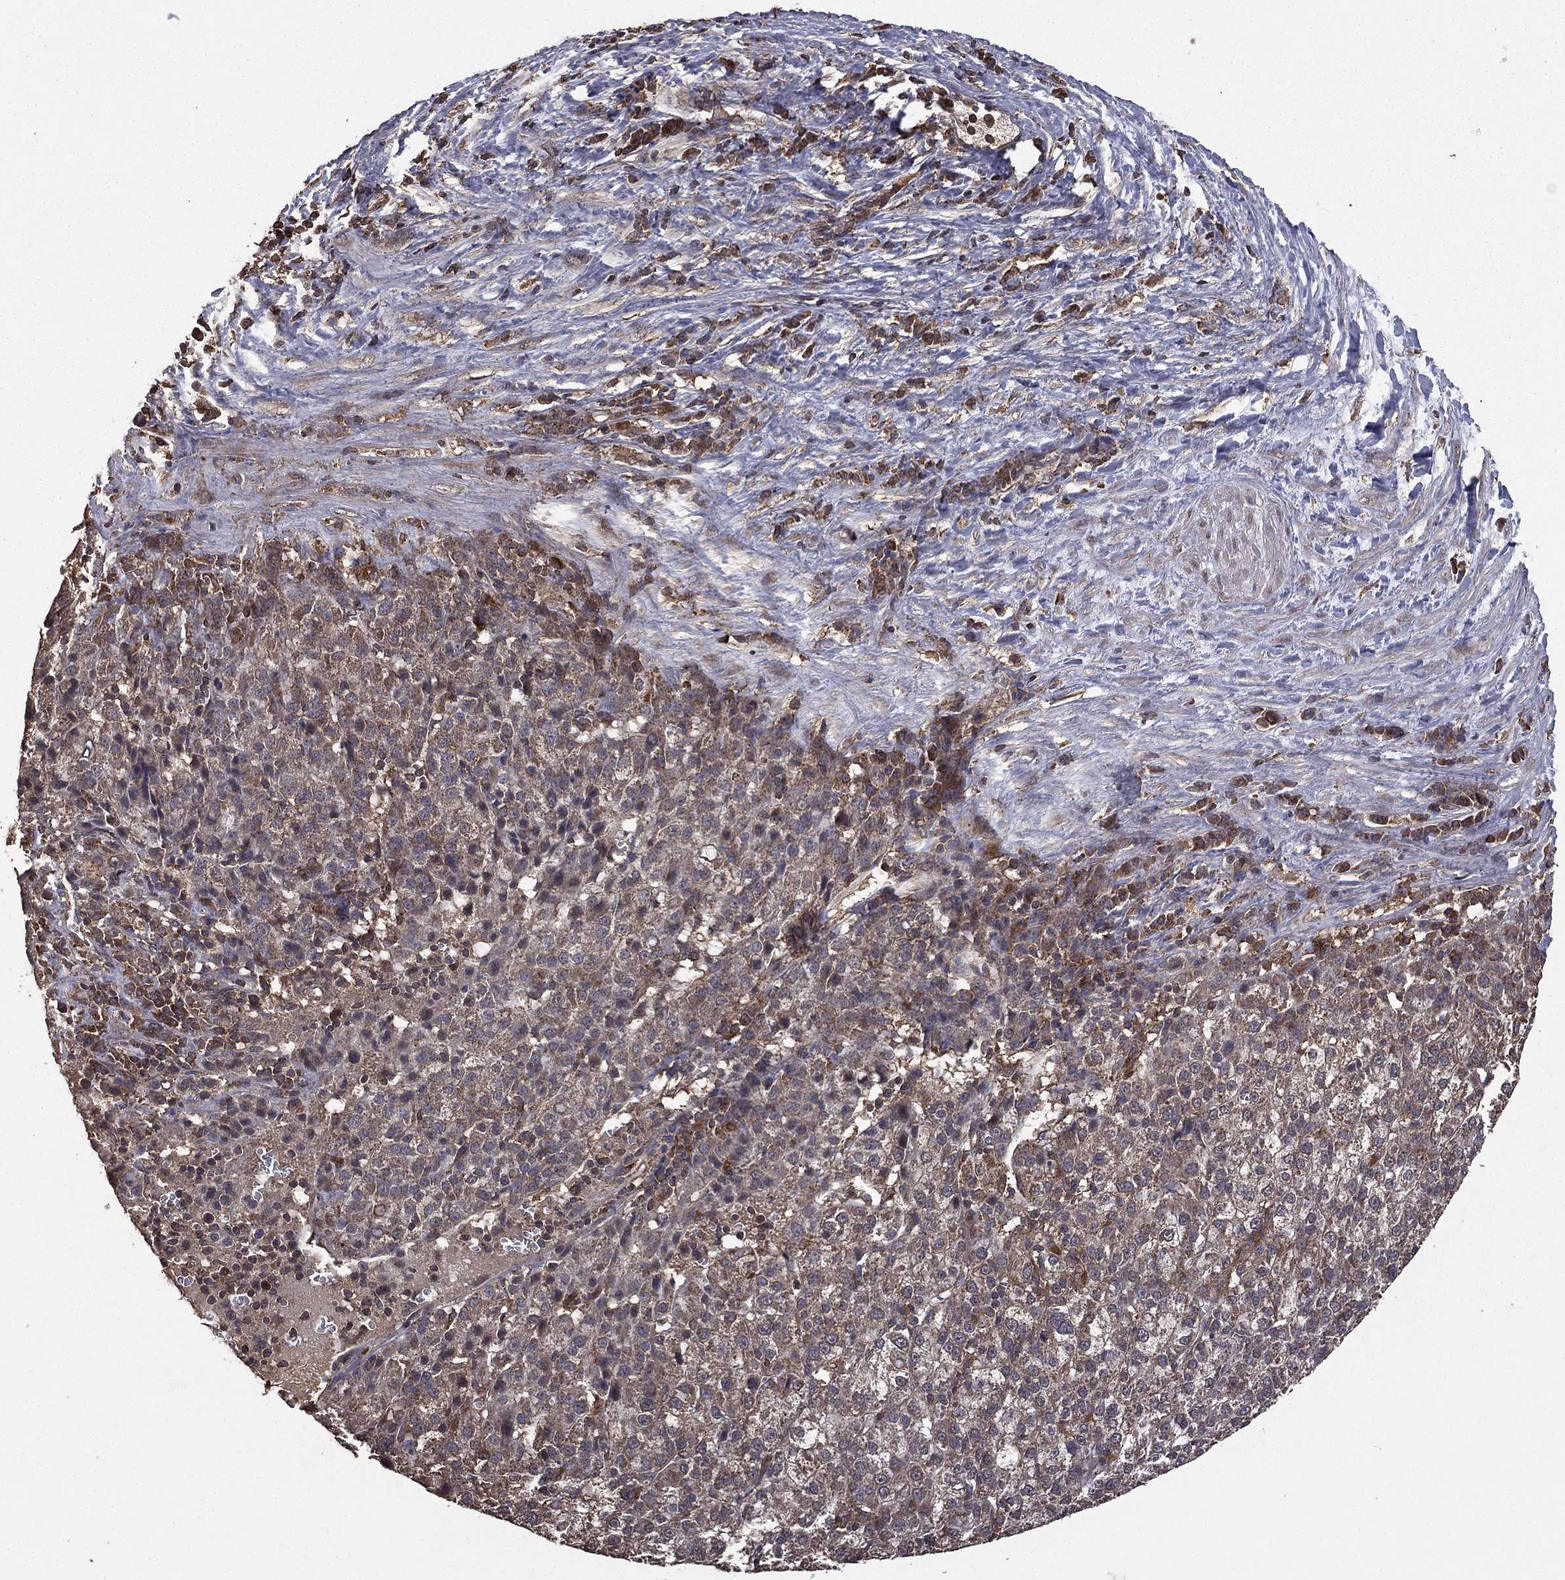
{"staining": {"intensity": "weak", "quantity": "<25%", "location": "cytoplasmic/membranous"}, "tissue": "liver cancer", "cell_type": "Tumor cells", "image_type": "cancer", "snomed": [{"axis": "morphology", "description": "Carcinoma, Hepatocellular, NOS"}, {"axis": "topography", "description": "Liver"}], "caption": "Immunohistochemical staining of human liver cancer reveals no significant positivity in tumor cells.", "gene": "BIRC6", "patient": {"sex": "female", "age": 60}}